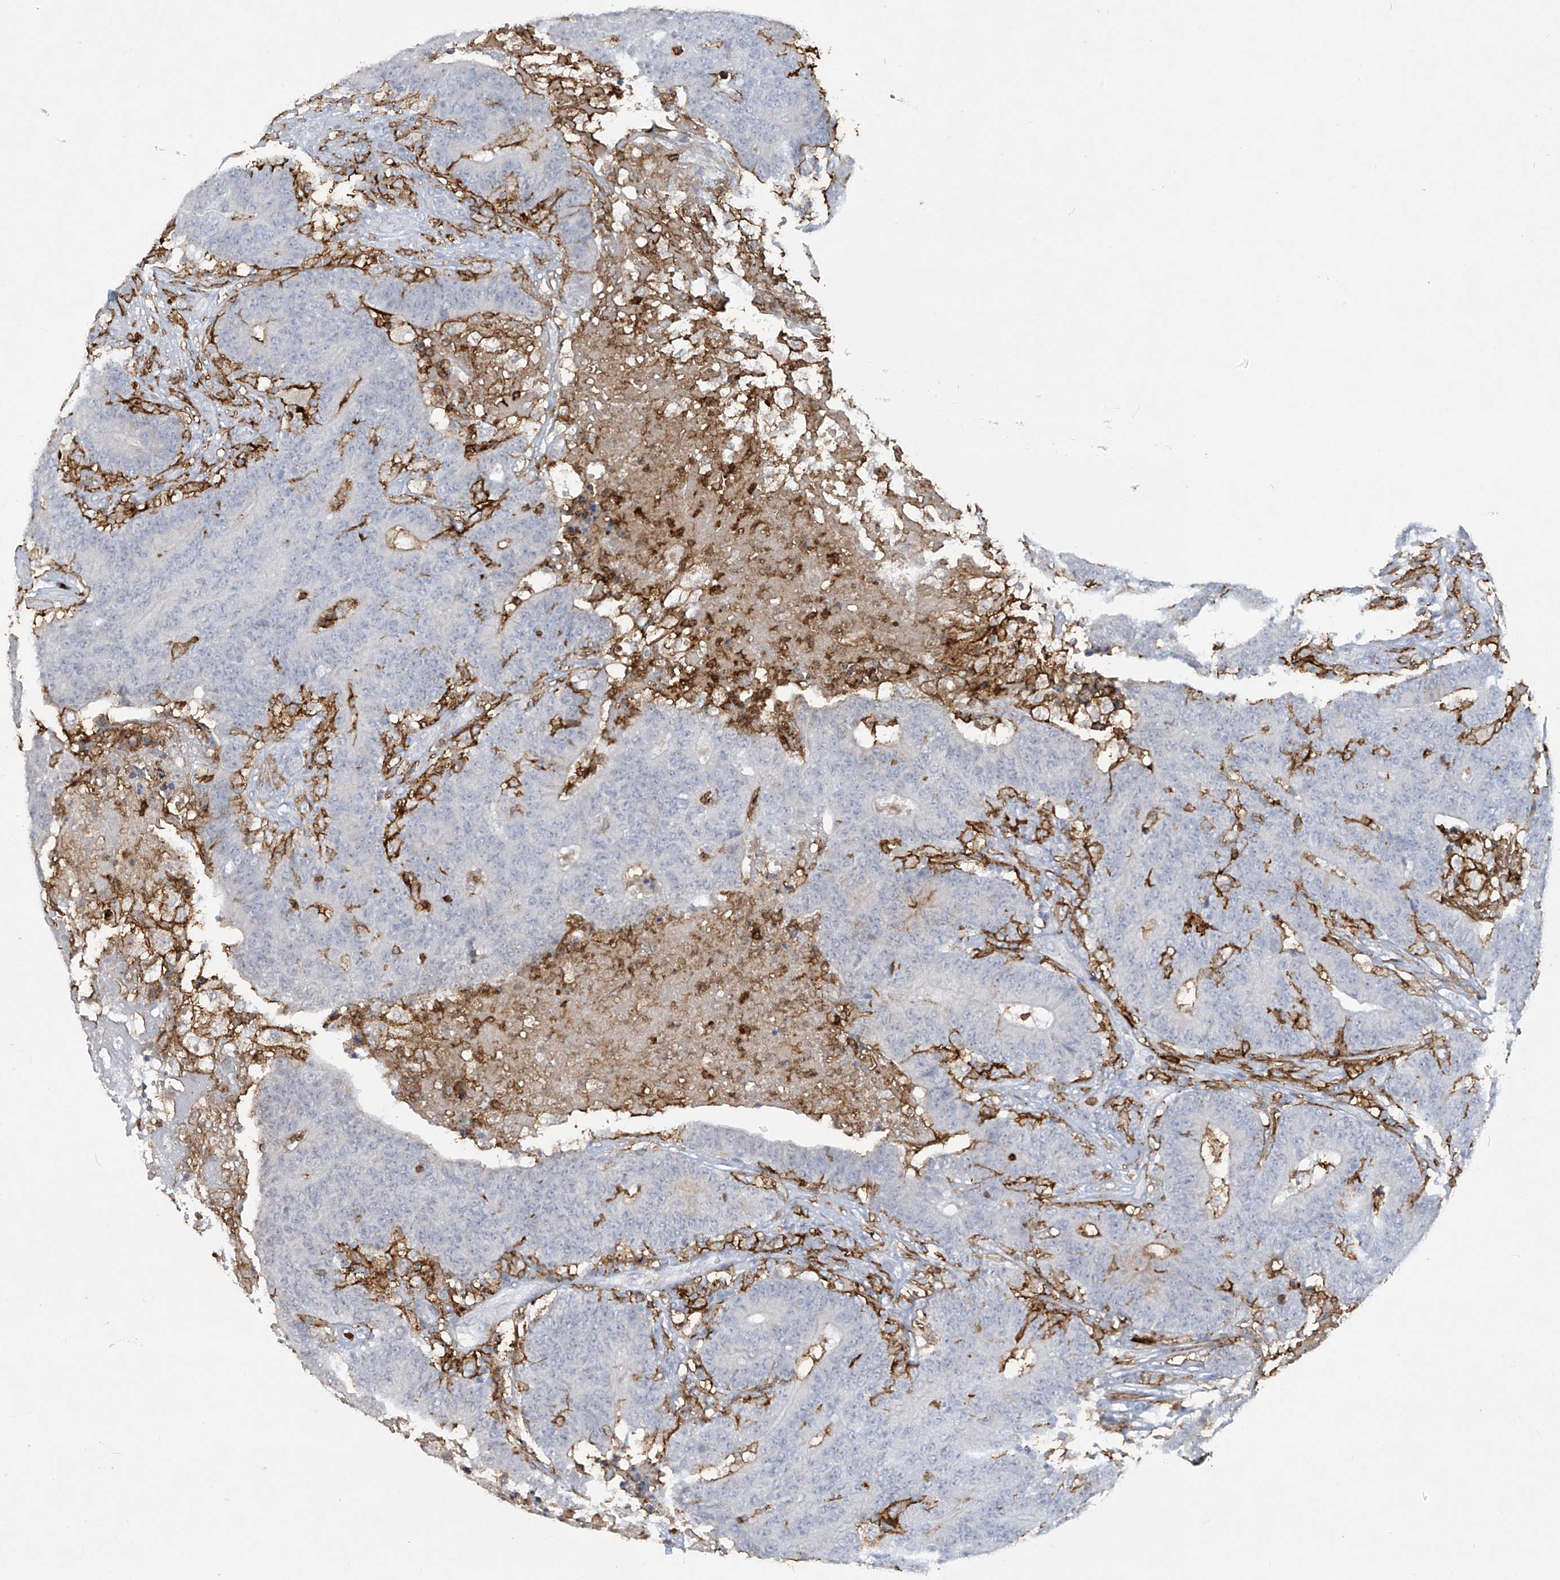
{"staining": {"intensity": "negative", "quantity": "none", "location": "none"}, "tissue": "colorectal cancer", "cell_type": "Tumor cells", "image_type": "cancer", "snomed": [{"axis": "morphology", "description": "Normal tissue, NOS"}, {"axis": "morphology", "description": "Adenocarcinoma, NOS"}, {"axis": "topography", "description": "Colon"}], "caption": "Image shows no significant protein positivity in tumor cells of colorectal adenocarcinoma. (DAB (3,3'-diaminobenzidine) immunohistochemistry with hematoxylin counter stain).", "gene": "FCGR3A", "patient": {"sex": "female", "age": 75}}